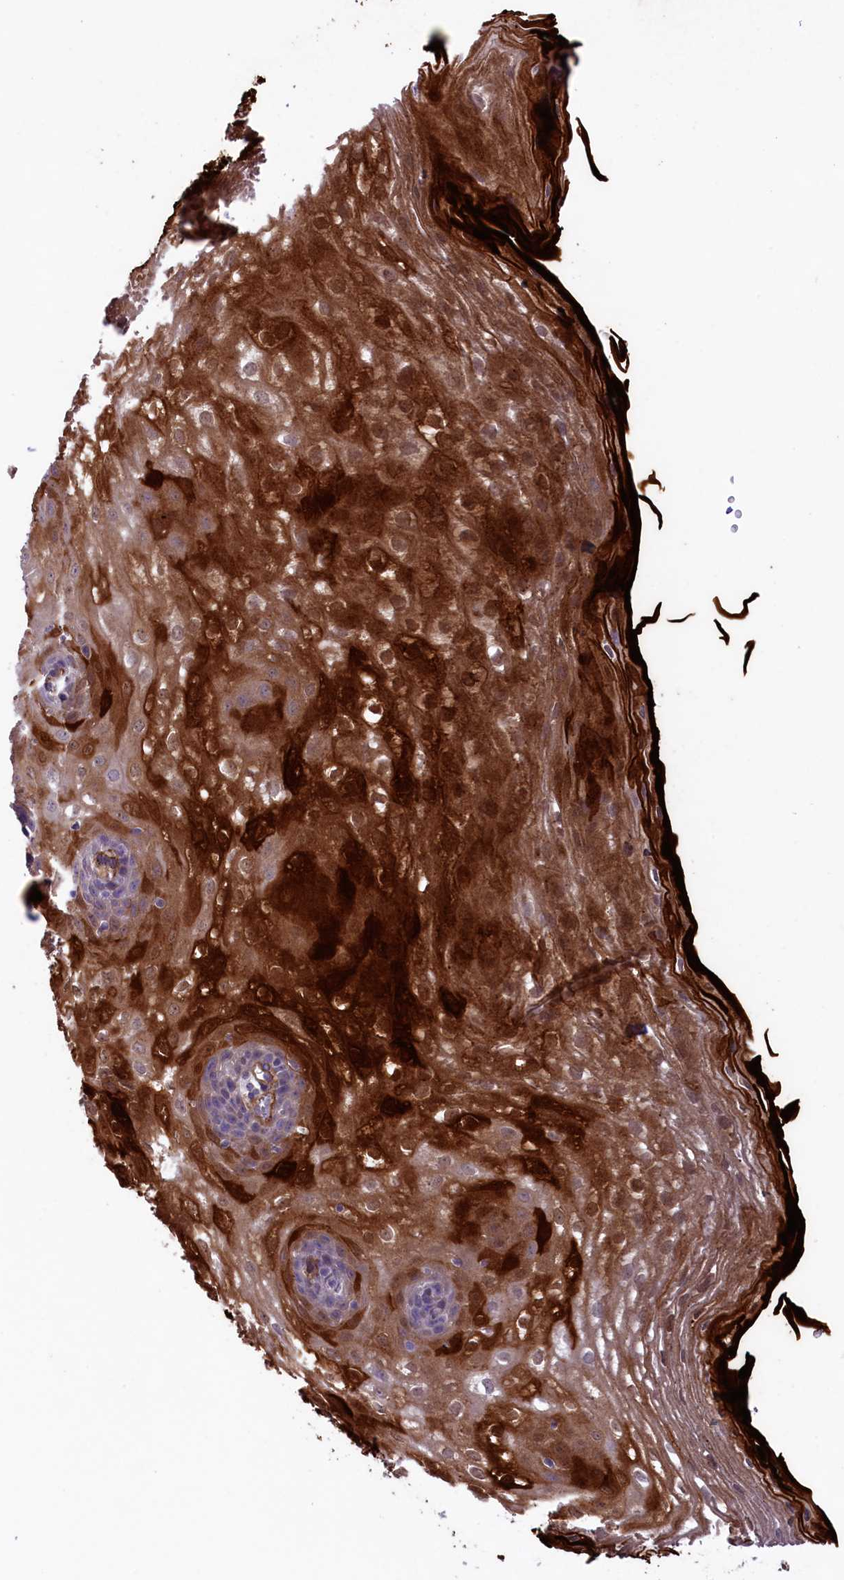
{"staining": {"intensity": "strong", "quantity": "25%-75%", "location": "cytoplasmic/membranous,nuclear"}, "tissue": "esophagus", "cell_type": "Squamous epithelial cells", "image_type": "normal", "snomed": [{"axis": "morphology", "description": "Normal tissue, NOS"}, {"axis": "topography", "description": "Esophagus"}], "caption": "A high amount of strong cytoplasmic/membranous,nuclear staining is appreciated in approximately 25%-75% of squamous epithelial cells in benign esophagus. (Brightfield microscopy of DAB IHC at high magnification).", "gene": "LOXL1", "patient": {"sex": "female", "age": 66}}